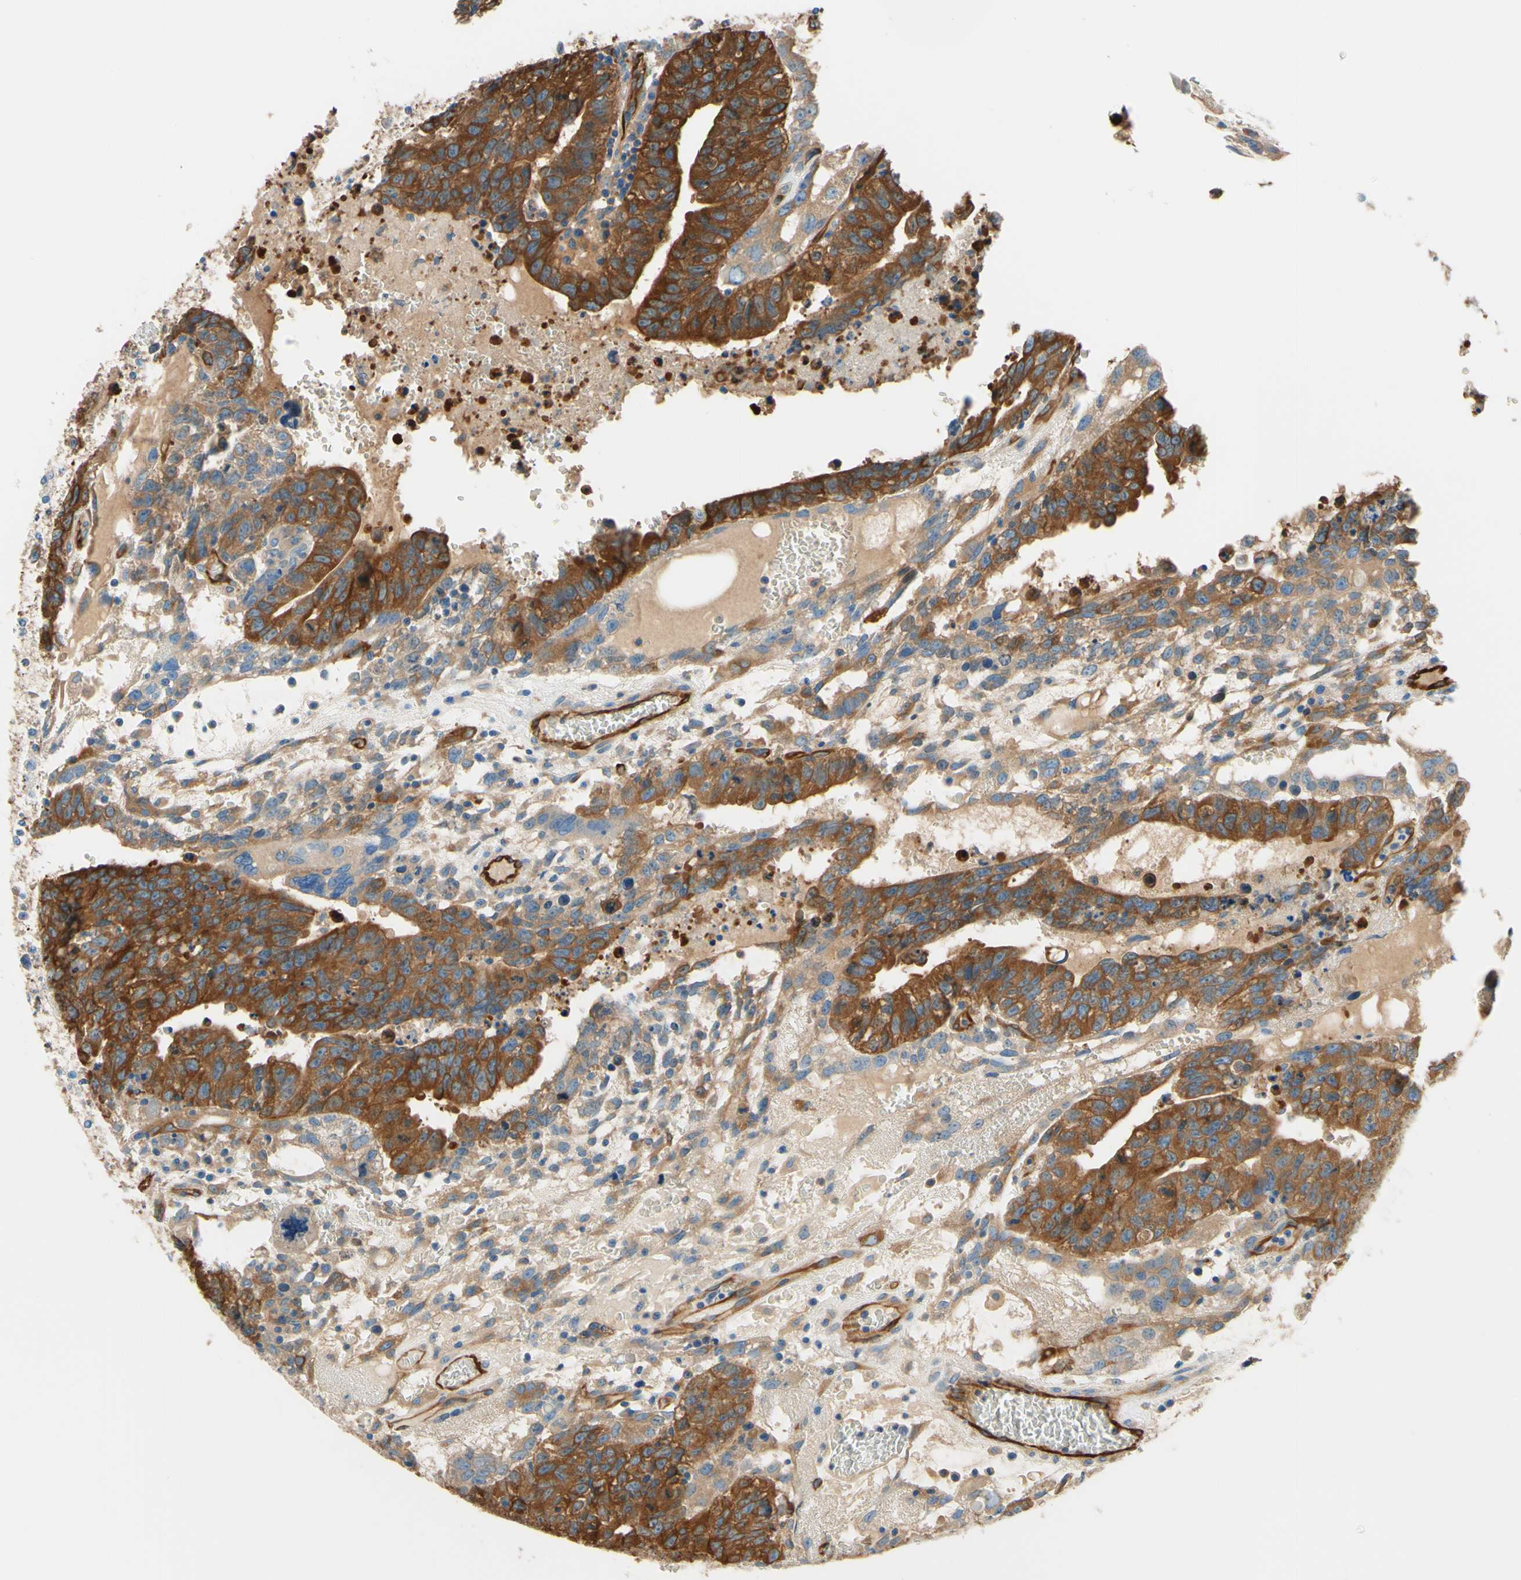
{"staining": {"intensity": "strong", "quantity": ">75%", "location": "cytoplasmic/membranous"}, "tissue": "testis cancer", "cell_type": "Tumor cells", "image_type": "cancer", "snomed": [{"axis": "morphology", "description": "Seminoma, NOS"}, {"axis": "morphology", "description": "Carcinoma, Embryonal, NOS"}, {"axis": "topography", "description": "Testis"}], "caption": "High-power microscopy captured an immunohistochemistry (IHC) micrograph of seminoma (testis), revealing strong cytoplasmic/membranous expression in about >75% of tumor cells. Using DAB (brown) and hematoxylin (blue) stains, captured at high magnification using brightfield microscopy.", "gene": "DPYSL3", "patient": {"sex": "male", "age": 52}}